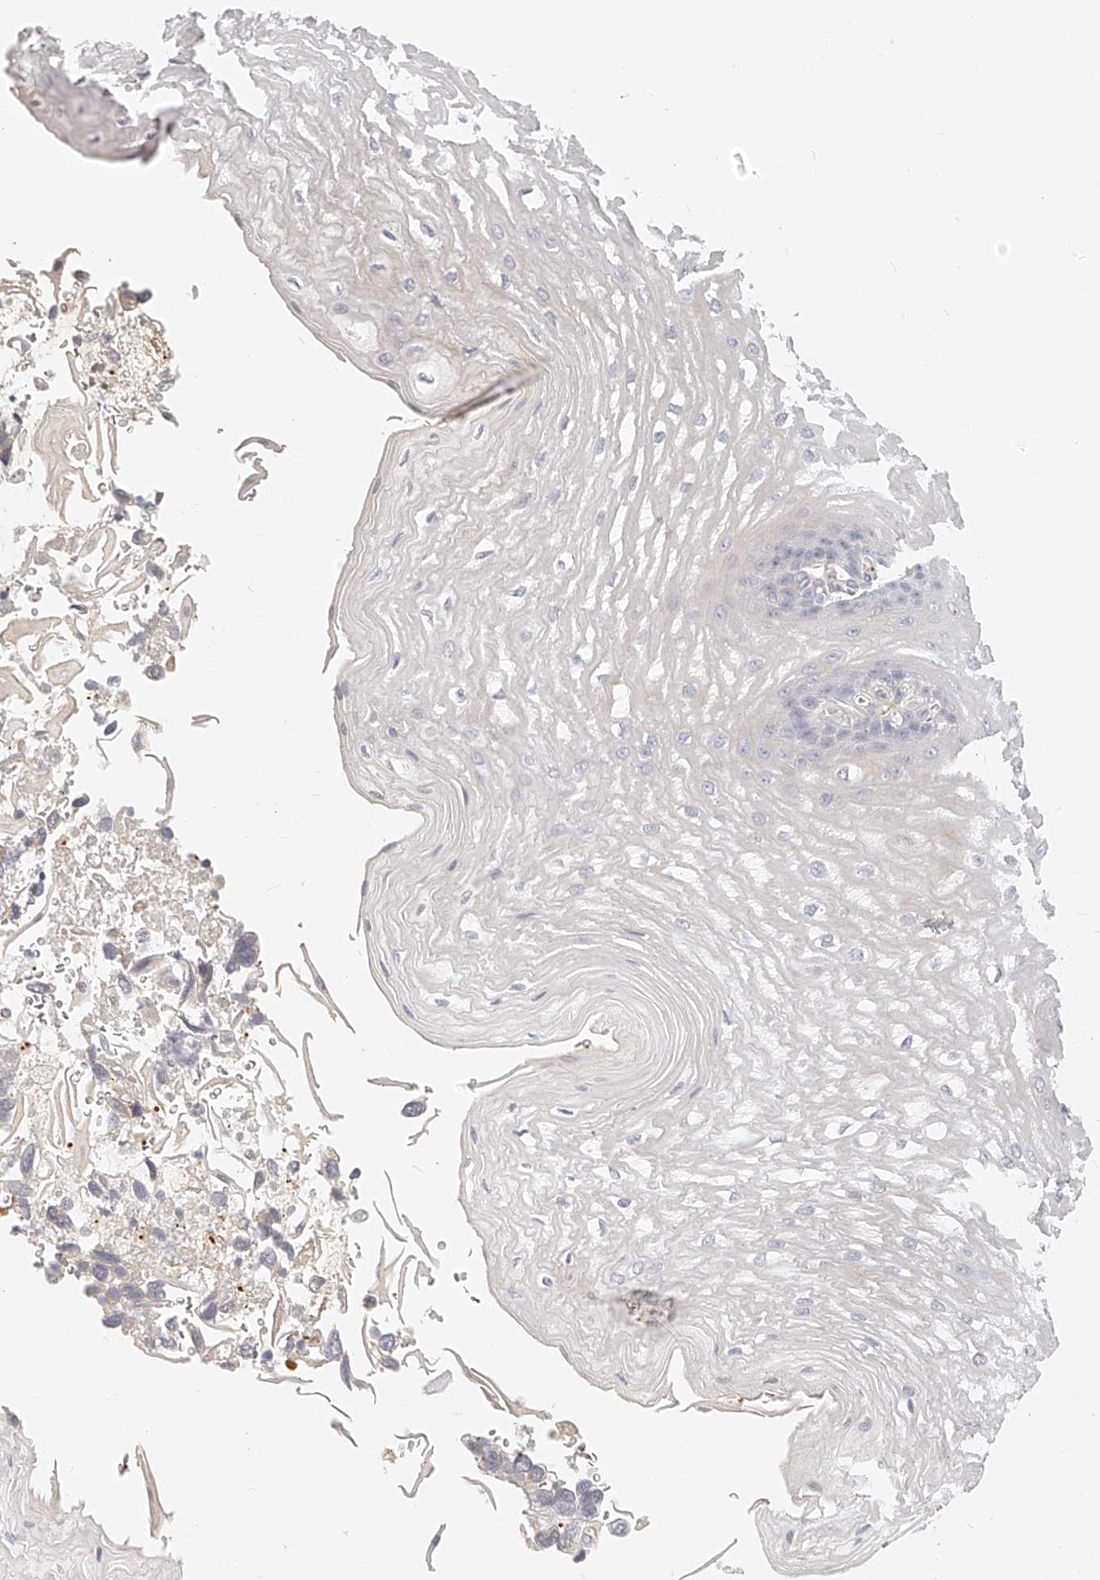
{"staining": {"intensity": "weak", "quantity": "<25%", "location": "cytoplasmic/membranous"}, "tissue": "esophagus", "cell_type": "Squamous epithelial cells", "image_type": "normal", "snomed": [{"axis": "morphology", "description": "Normal tissue, NOS"}, {"axis": "topography", "description": "Esophagus"}], "caption": "High magnification brightfield microscopy of unremarkable esophagus stained with DAB (3,3'-diaminobenzidine) (brown) and counterstained with hematoxylin (blue): squamous epithelial cells show no significant positivity. (Brightfield microscopy of DAB immunohistochemistry (IHC) at high magnification).", "gene": "ITGB3", "patient": {"sex": "male", "age": 54}}